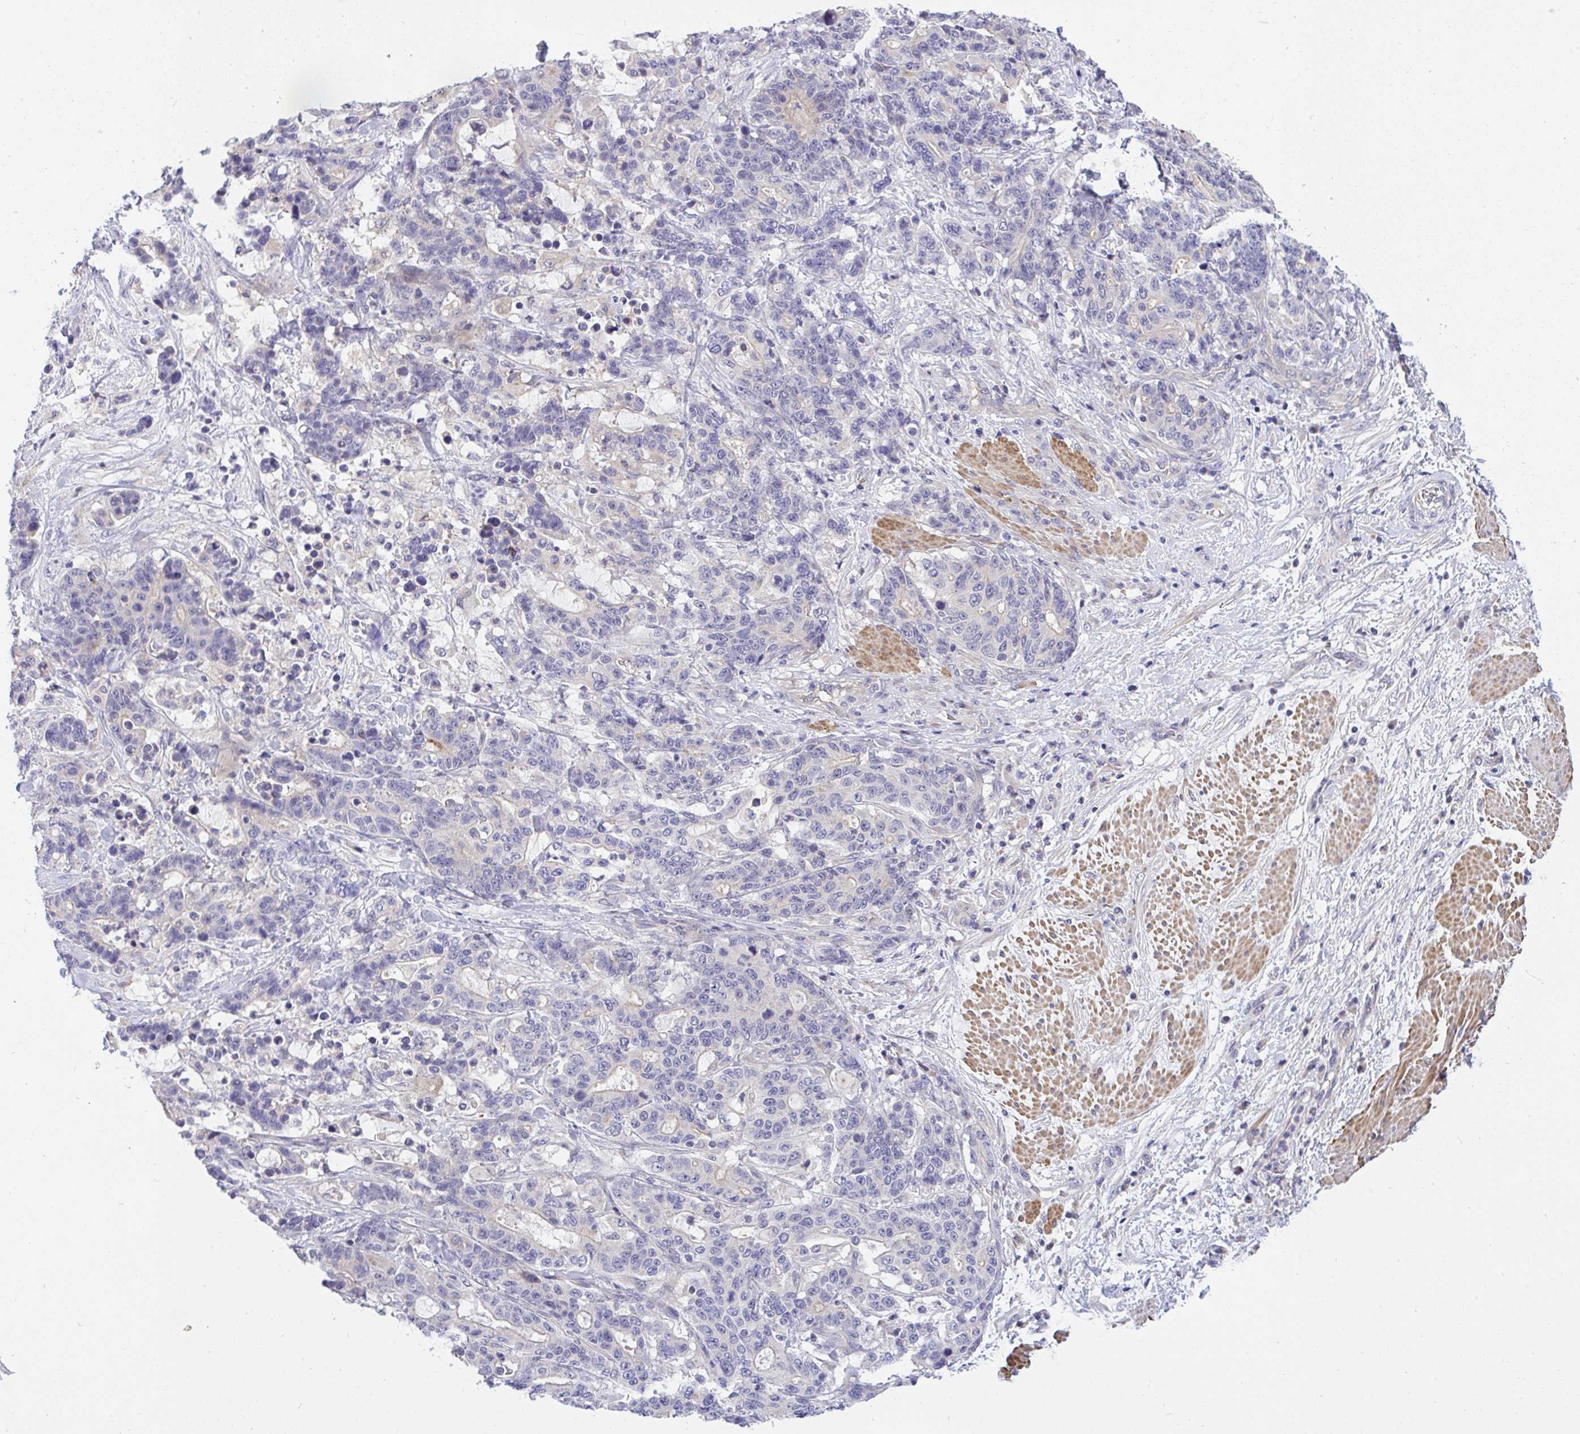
{"staining": {"intensity": "negative", "quantity": "none", "location": "none"}, "tissue": "stomach cancer", "cell_type": "Tumor cells", "image_type": "cancer", "snomed": [{"axis": "morphology", "description": "Normal tissue, NOS"}, {"axis": "morphology", "description": "Adenocarcinoma, NOS"}, {"axis": "topography", "description": "Stomach"}], "caption": "The image exhibits no staining of tumor cells in stomach cancer (adenocarcinoma).", "gene": "C19orf54", "patient": {"sex": "female", "age": 64}}